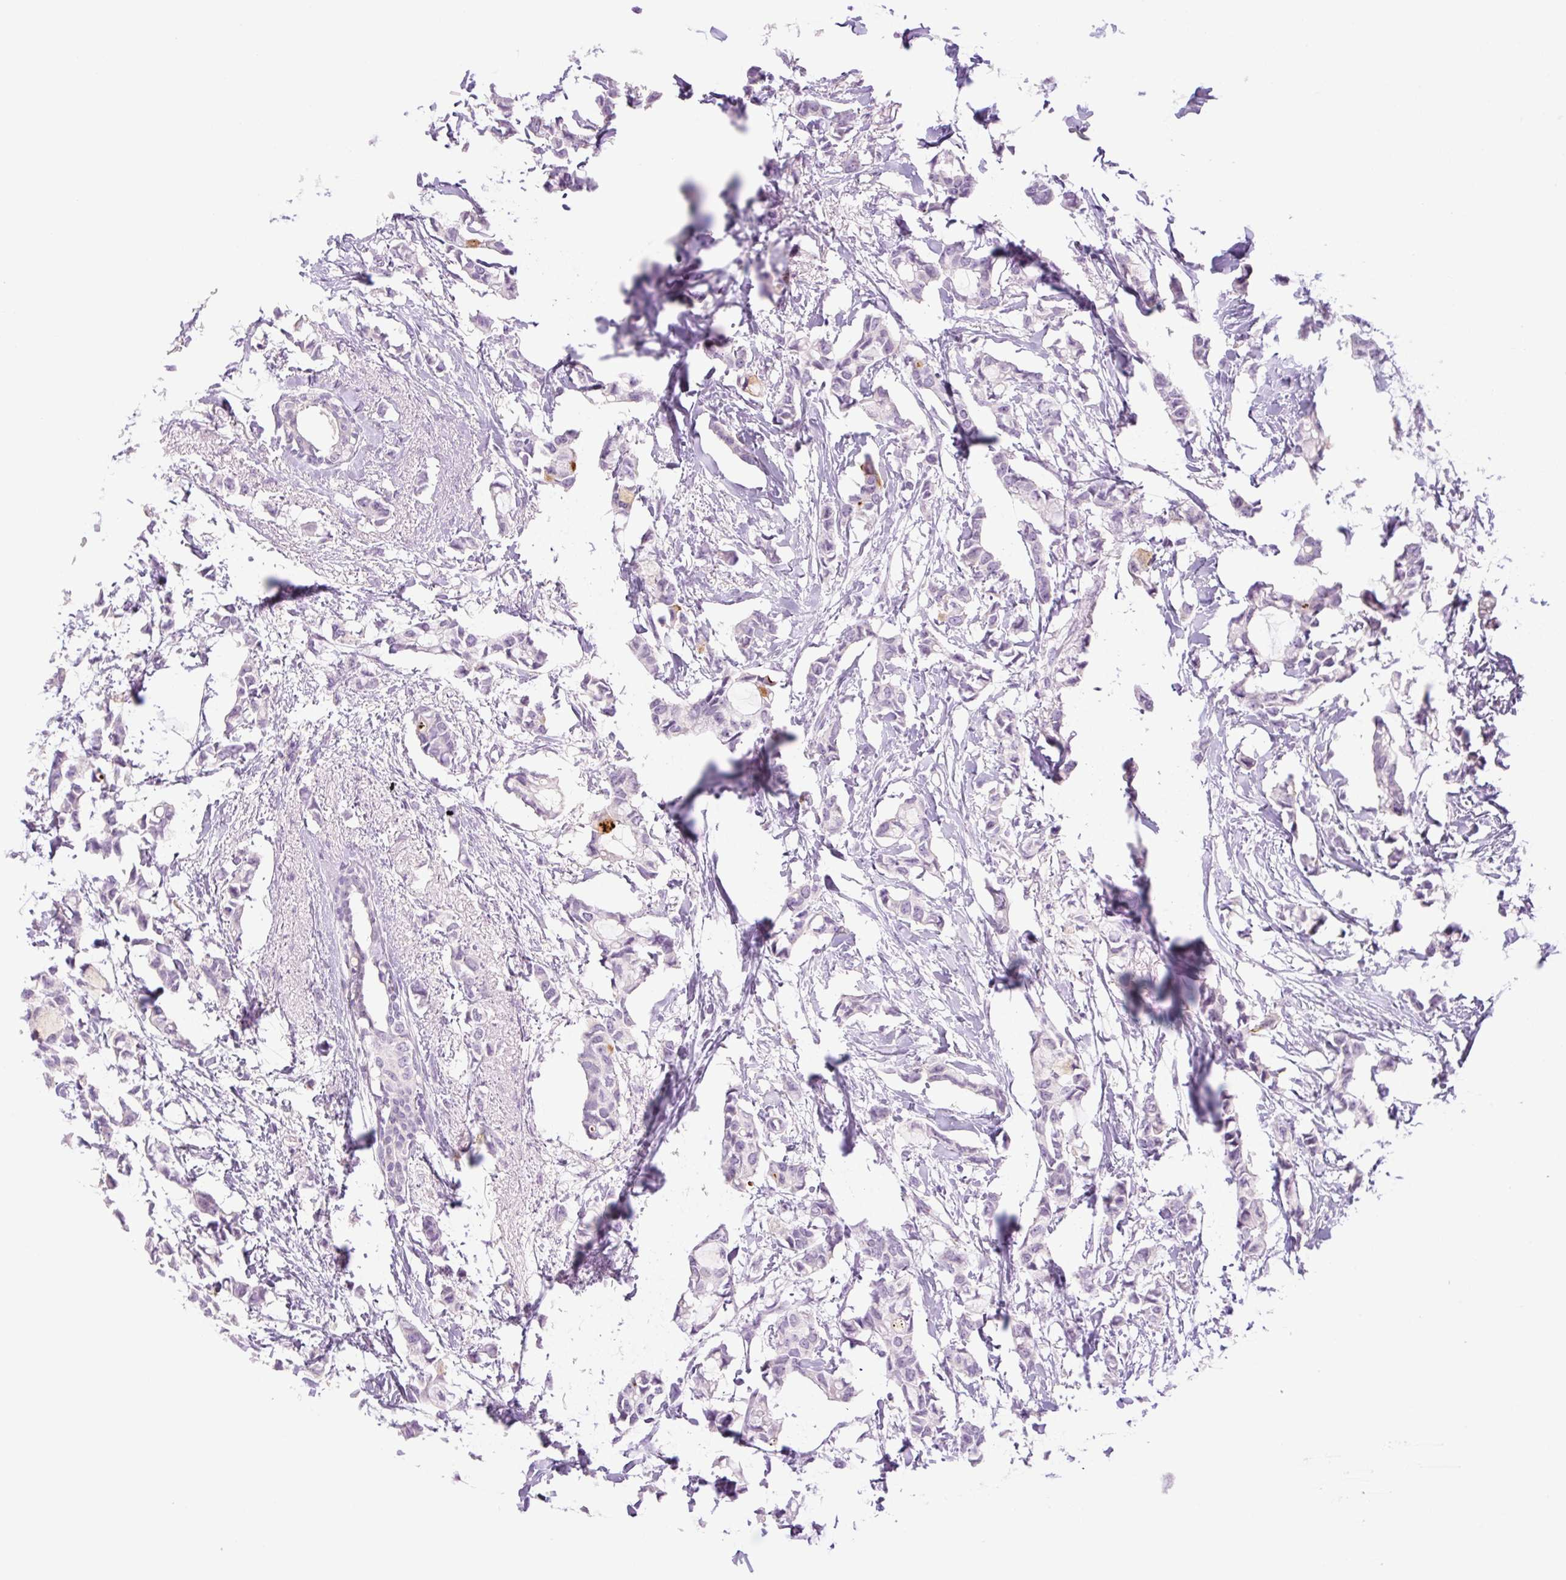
{"staining": {"intensity": "negative", "quantity": "none", "location": "none"}, "tissue": "breast cancer", "cell_type": "Tumor cells", "image_type": "cancer", "snomed": [{"axis": "morphology", "description": "Duct carcinoma"}, {"axis": "topography", "description": "Breast"}], "caption": "Human breast invasive ductal carcinoma stained for a protein using IHC shows no expression in tumor cells.", "gene": "SPRYD4", "patient": {"sex": "female", "age": 73}}